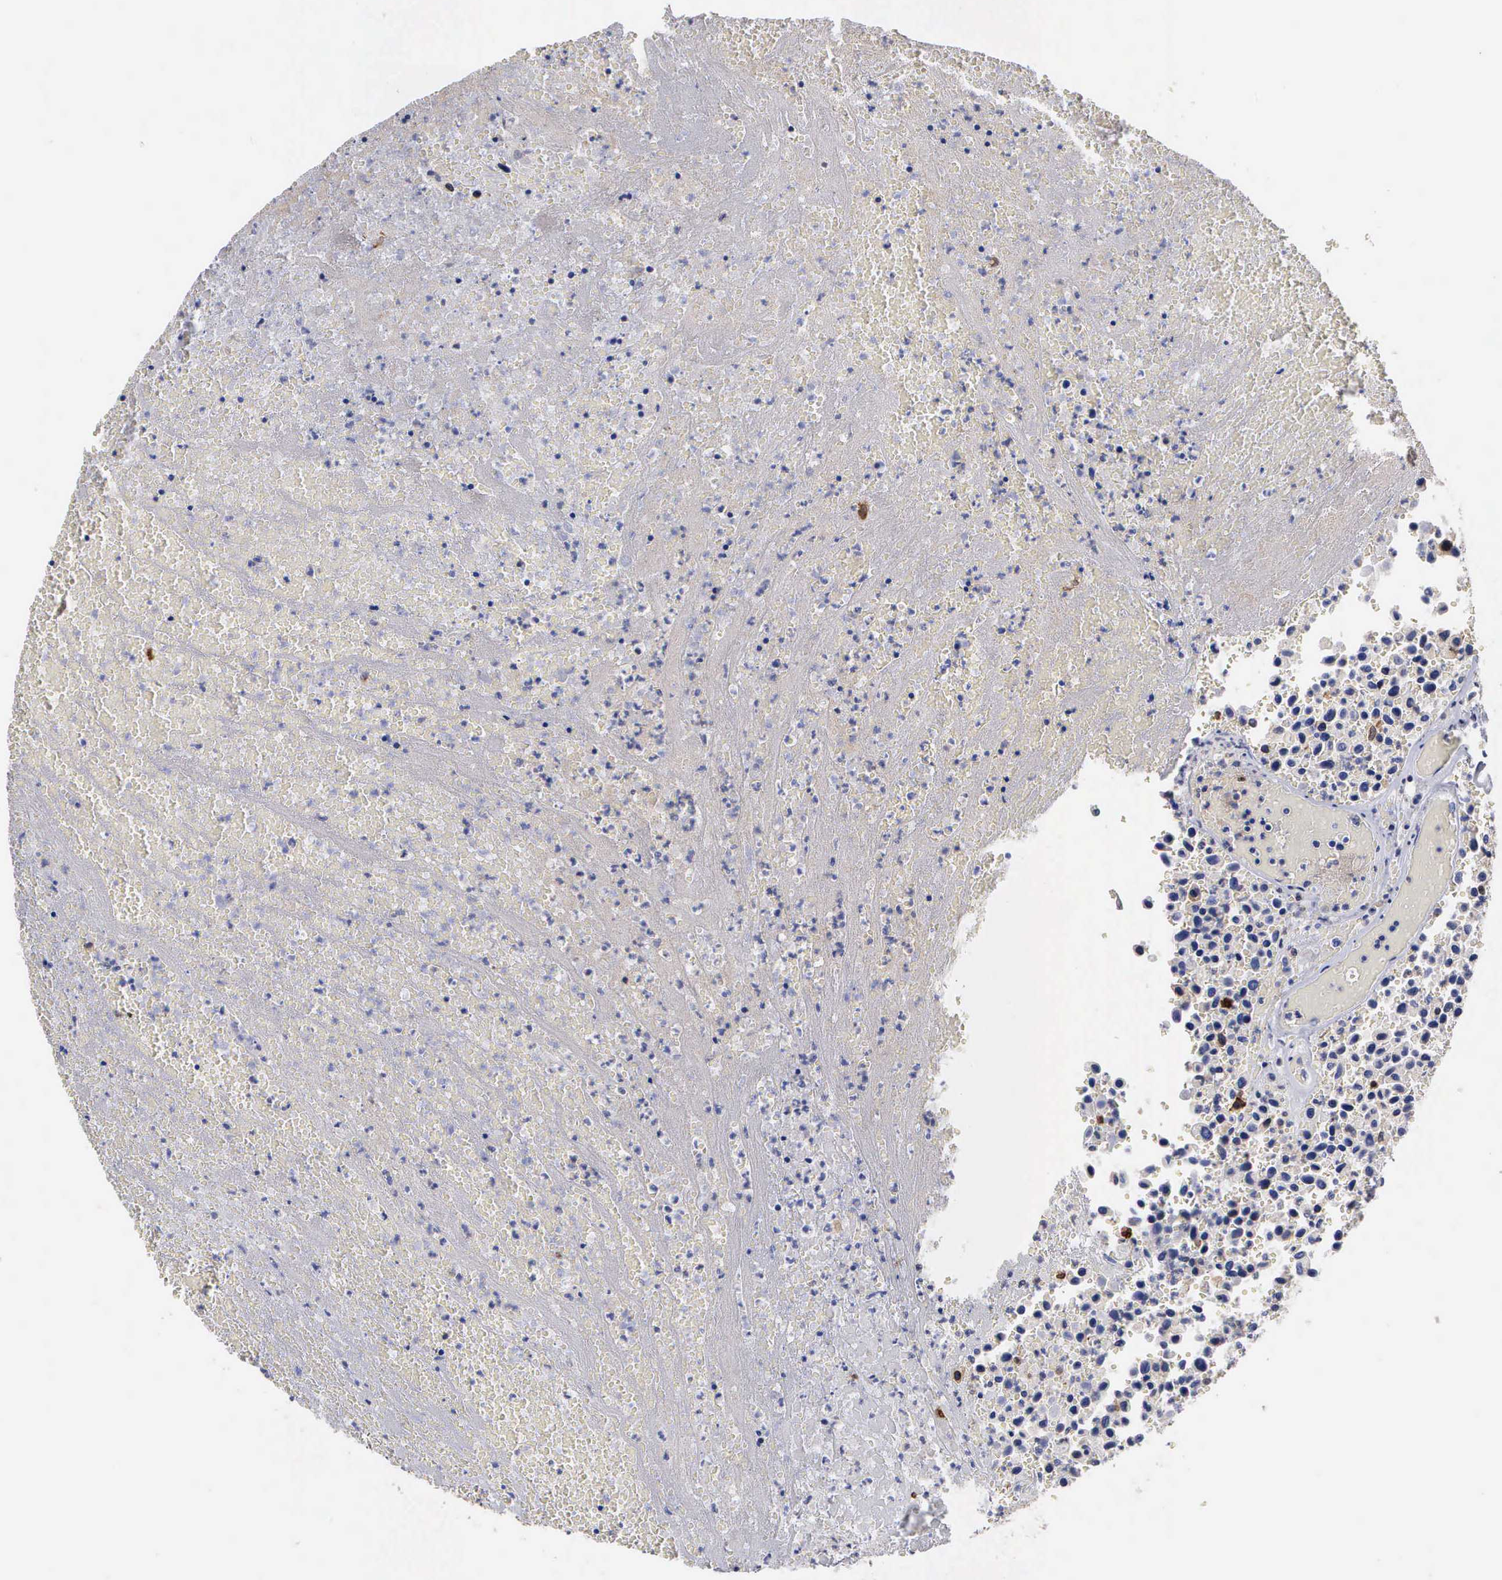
{"staining": {"intensity": "negative", "quantity": "none", "location": "none"}, "tissue": "urothelial cancer", "cell_type": "Tumor cells", "image_type": "cancer", "snomed": [{"axis": "morphology", "description": "Urothelial carcinoma, High grade"}, {"axis": "topography", "description": "Urinary bladder"}], "caption": "DAB immunohistochemical staining of urothelial carcinoma (high-grade) shows no significant staining in tumor cells. (Stains: DAB (3,3'-diaminobenzidine) immunohistochemistry (IHC) with hematoxylin counter stain, Microscopy: brightfield microscopy at high magnification).", "gene": "PTGS2", "patient": {"sex": "male", "age": 66}}